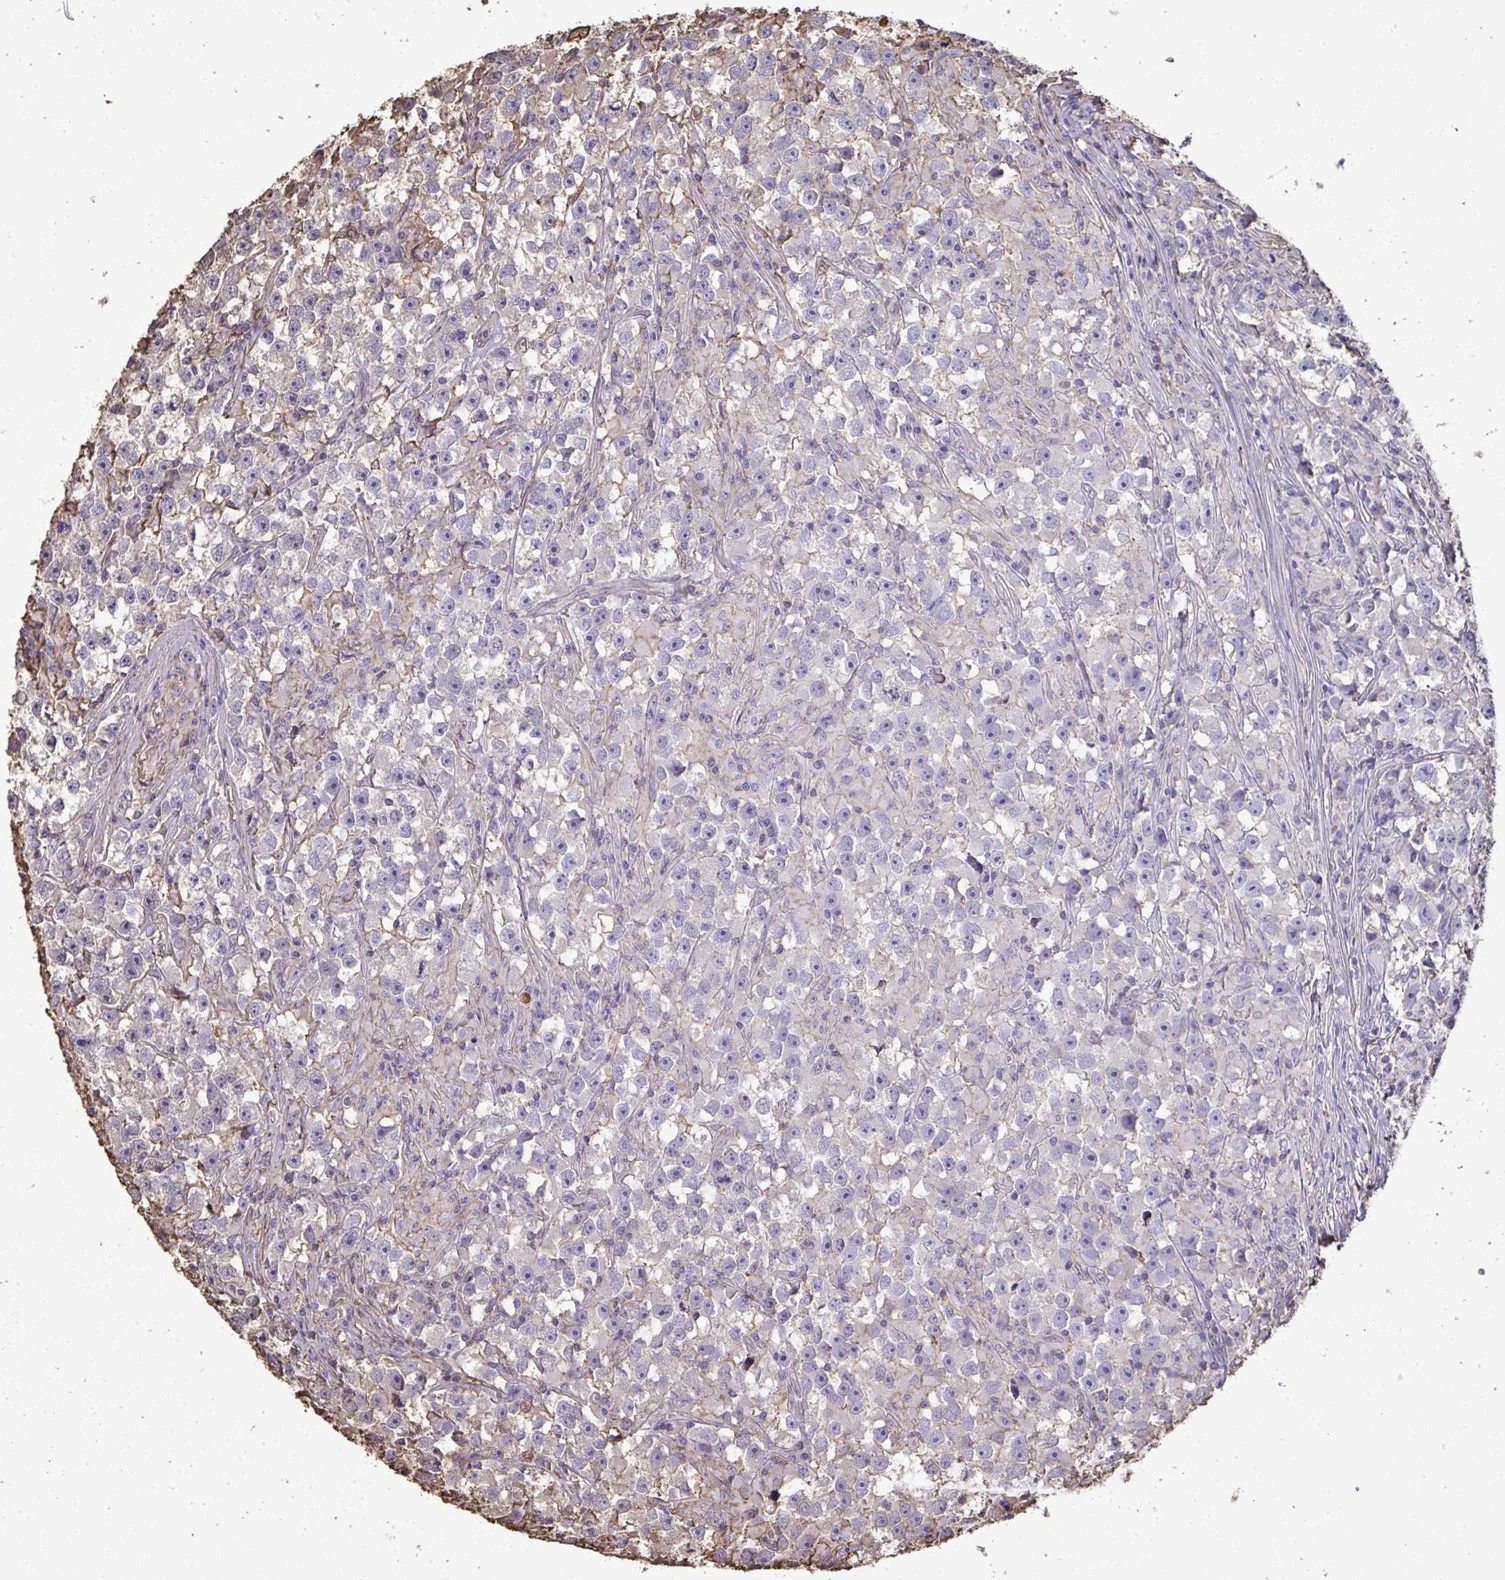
{"staining": {"intensity": "negative", "quantity": "none", "location": "none"}, "tissue": "testis cancer", "cell_type": "Tumor cells", "image_type": "cancer", "snomed": [{"axis": "morphology", "description": "Seminoma, NOS"}, {"axis": "topography", "description": "Testis"}], "caption": "Tumor cells show no significant protein staining in seminoma (testis).", "gene": "ANXA5", "patient": {"sex": "male", "age": 33}}